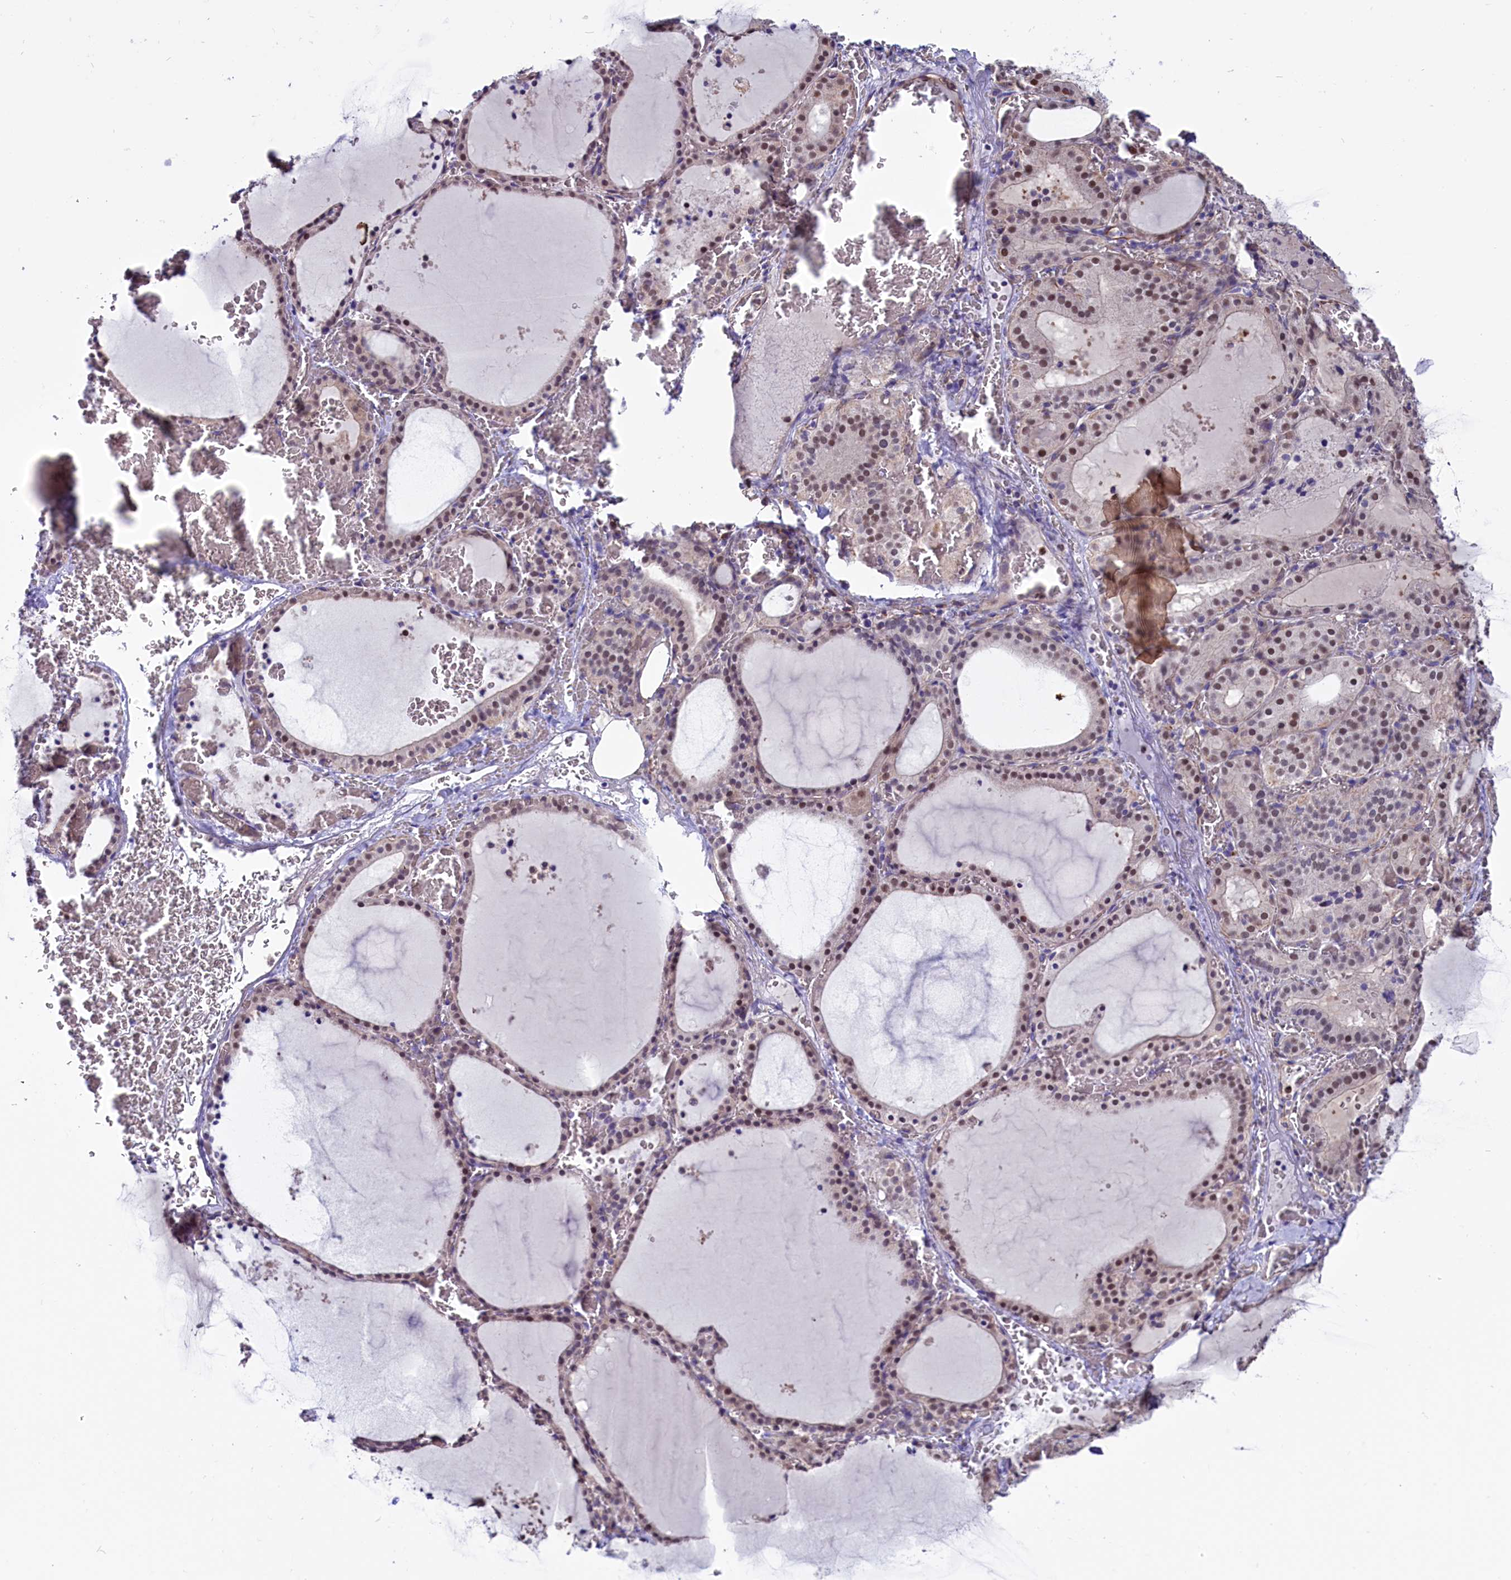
{"staining": {"intensity": "weak", "quantity": ">75%", "location": "nuclear"}, "tissue": "thyroid gland", "cell_type": "Glandular cells", "image_type": "normal", "snomed": [{"axis": "morphology", "description": "Normal tissue, NOS"}, {"axis": "topography", "description": "Thyroid gland"}], "caption": "Immunohistochemical staining of normal thyroid gland demonstrates >75% levels of weak nuclear protein expression in approximately >75% of glandular cells.", "gene": "PDILT", "patient": {"sex": "female", "age": 39}}